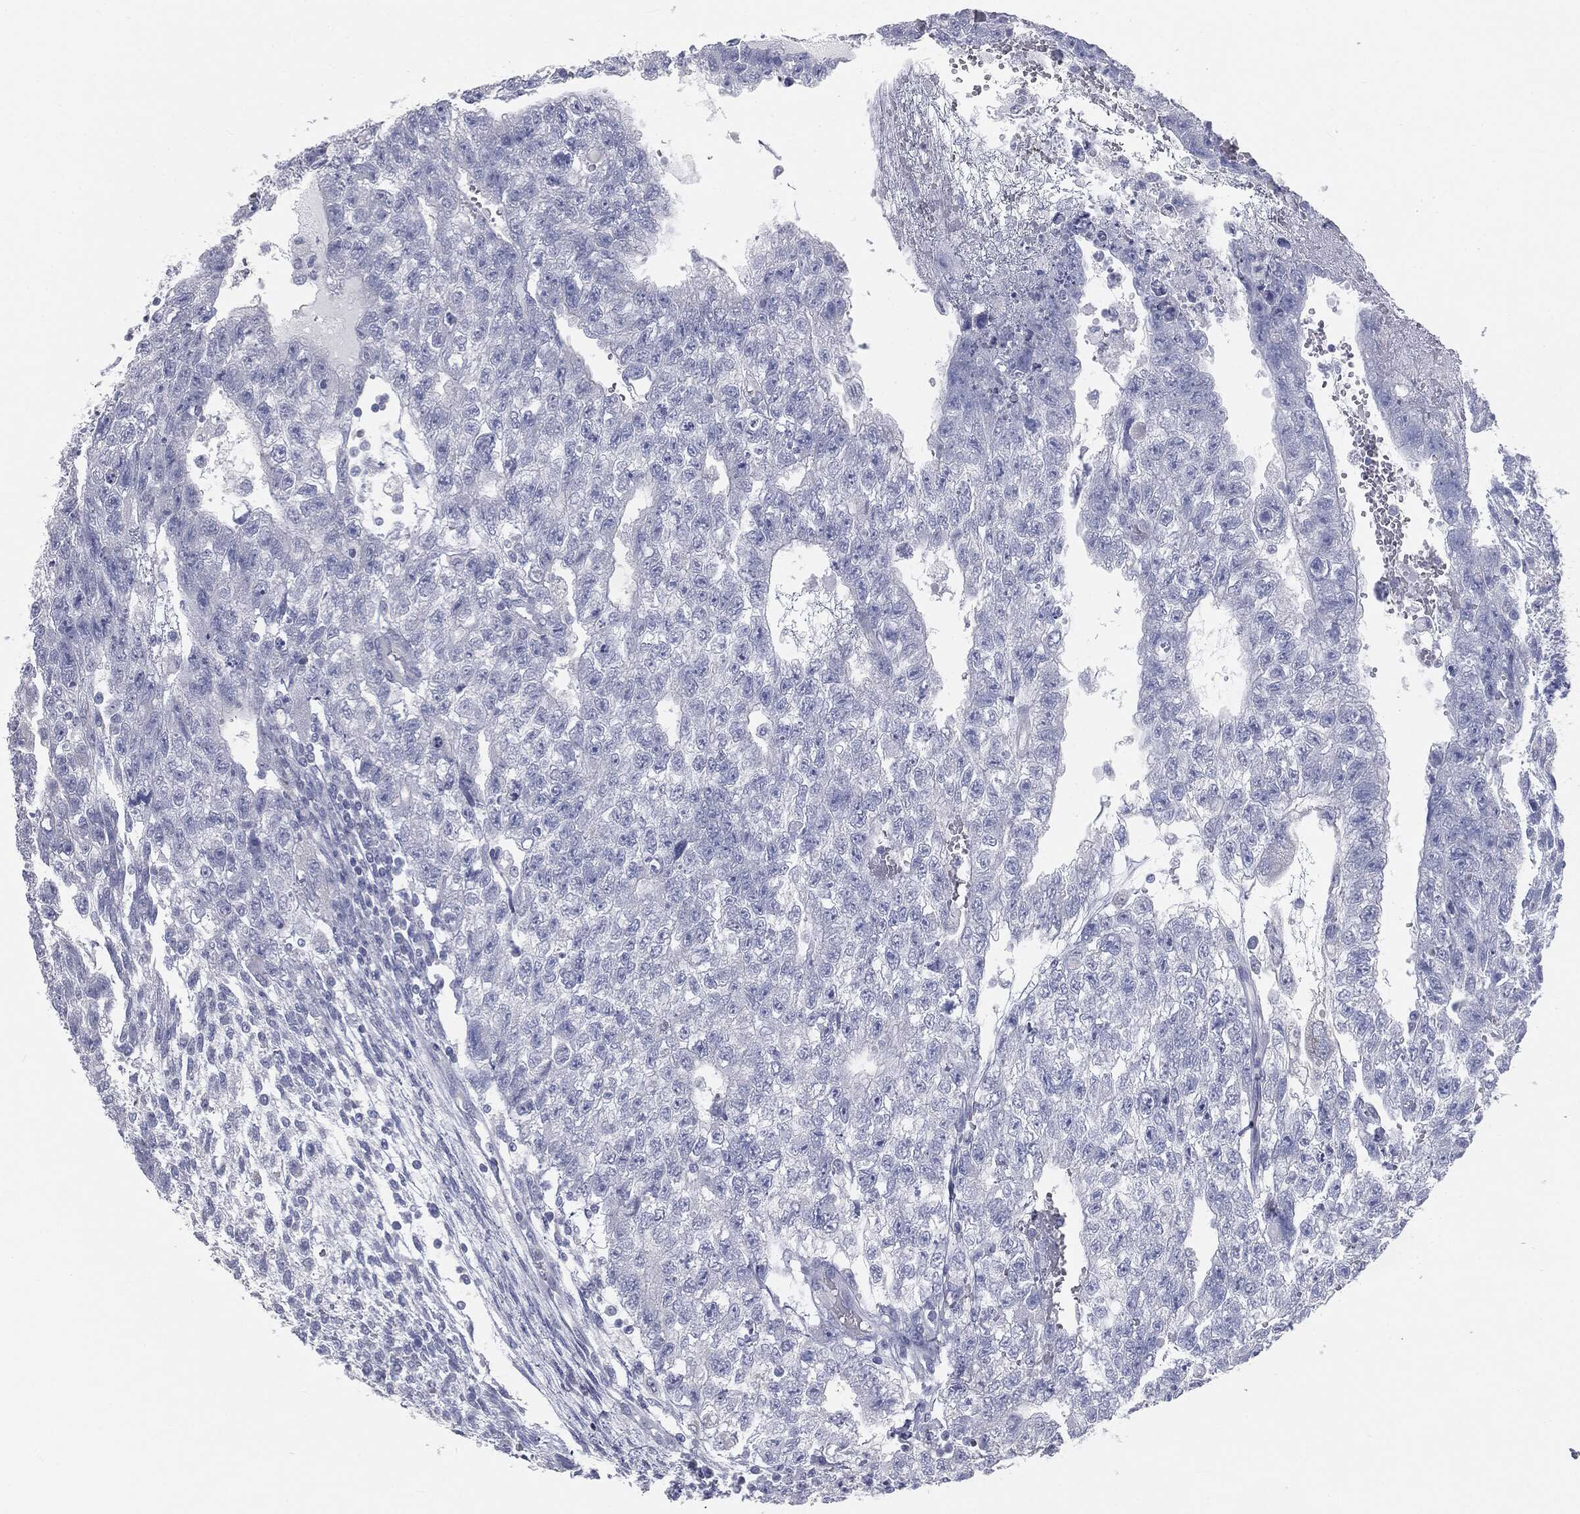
{"staining": {"intensity": "negative", "quantity": "none", "location": "none"}, "tissue": "testis cancer", "cell_type": "Tumor cells", "image_type": "cancer", "snomed": [{"axis": "morphology", "description": "Carcinoma, Embryonal, NOS"}, {"axis": "topography", "description": "Testis"}], "caption": "A micrograph of testis cancer stained for a protein shows no brown staining in tumor cells.", "gene": "CAV3", "patient": {"sex": "male", "age": 26}}